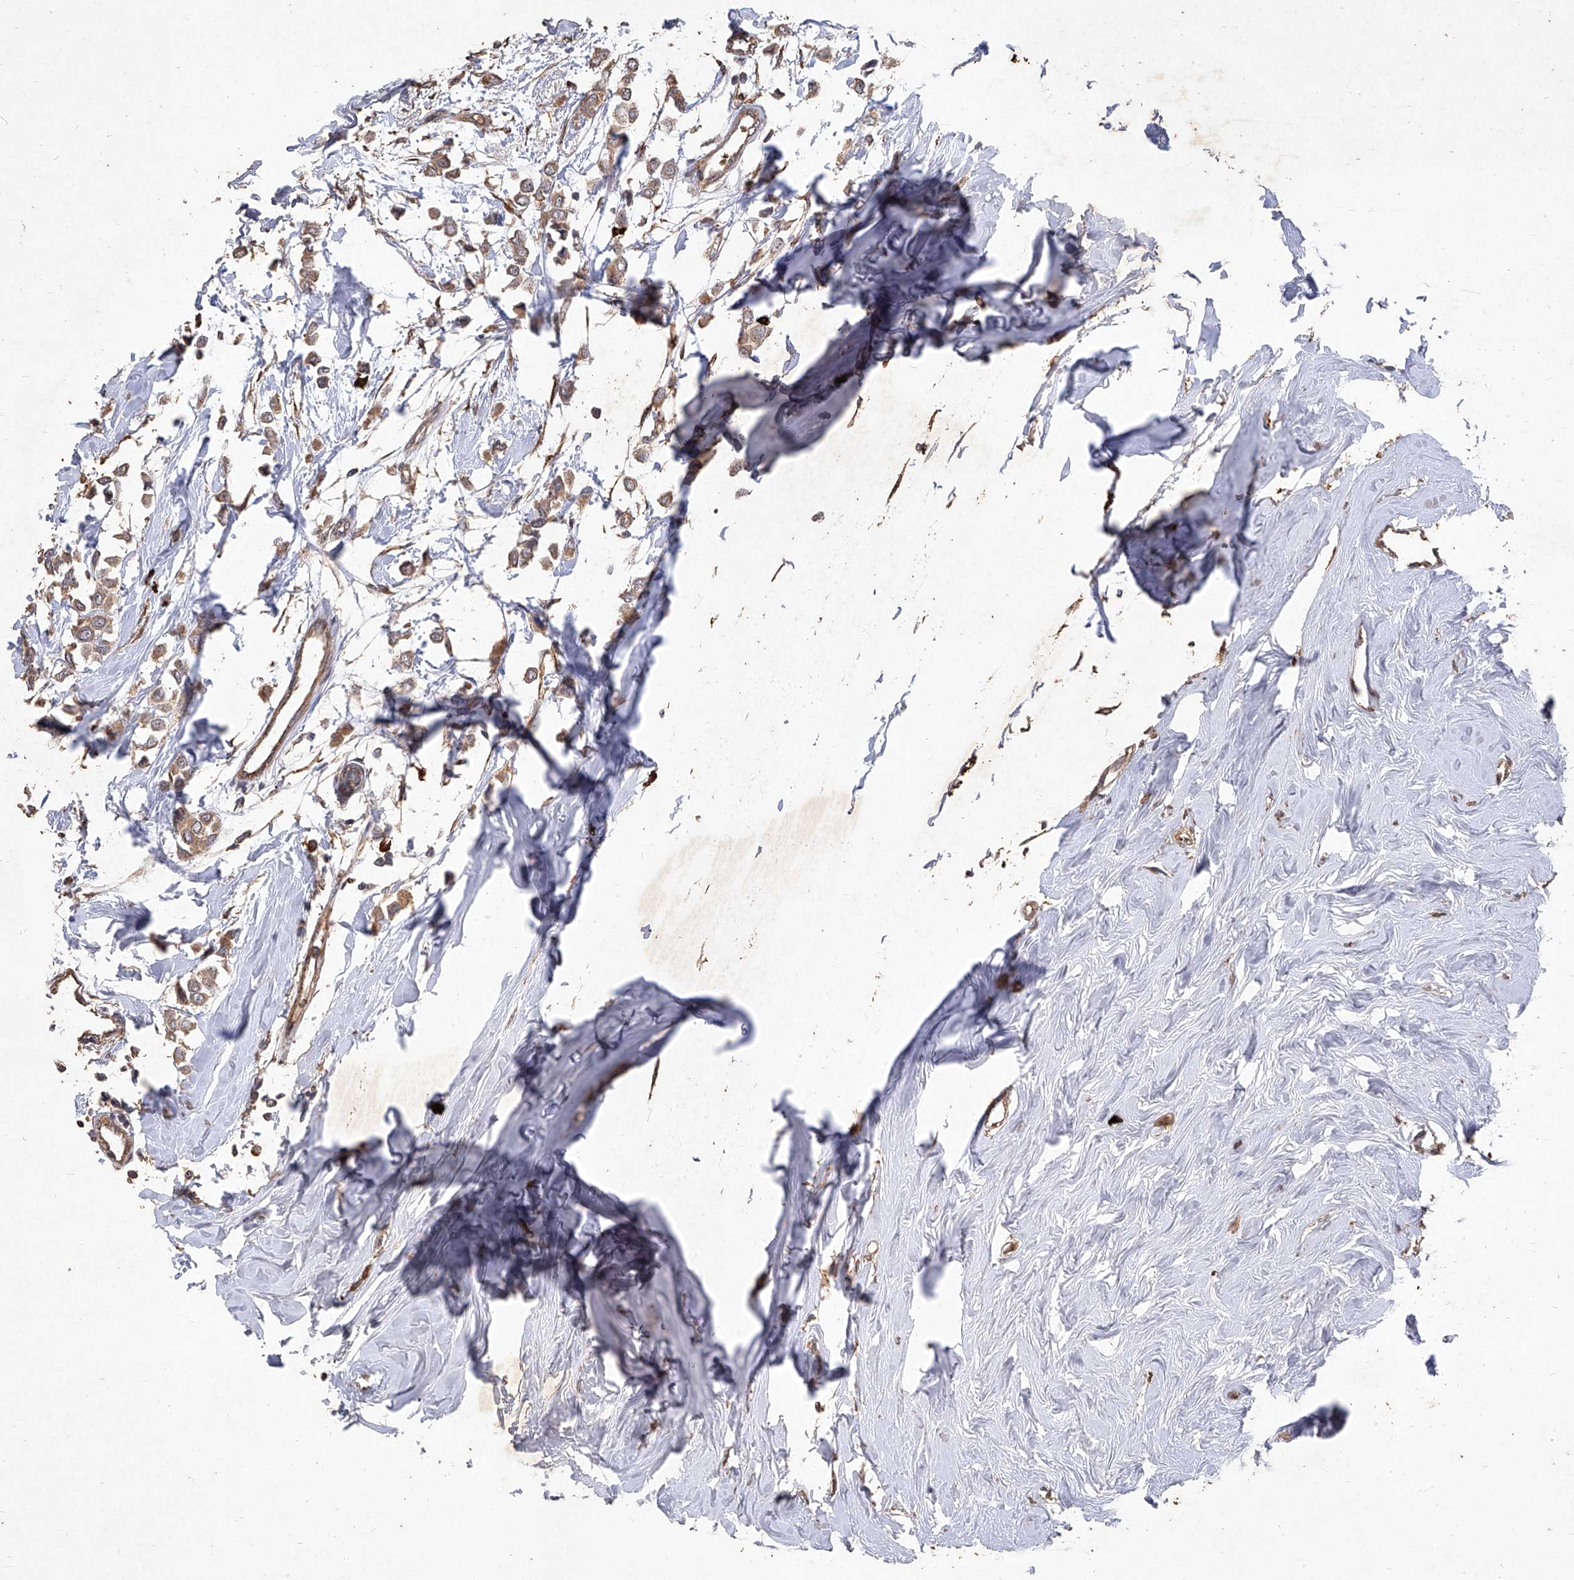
{"staining": {"intensity": "moderate", "quantity": ">75%", "location": "cytoplasmic/membranous,nuclear"}, "tissue": "breast cancer", "cell_type": "Tumor cells", "image_type": "cancer", "snomed": [{"axis": "morphology", "description": "Lobular carcinoma"}, {"axis": "topography", "description": "Breast"}], "caption": "A micrograph of breast cancer stained for a protein demonstrates moderate cytoplasmic/membranous and nuclear brown staining in tumor cells. (IHC, brightfield microscopy, high magnification).", "gene": "EML1", "patient": {"sex": "female", "age": 51}}